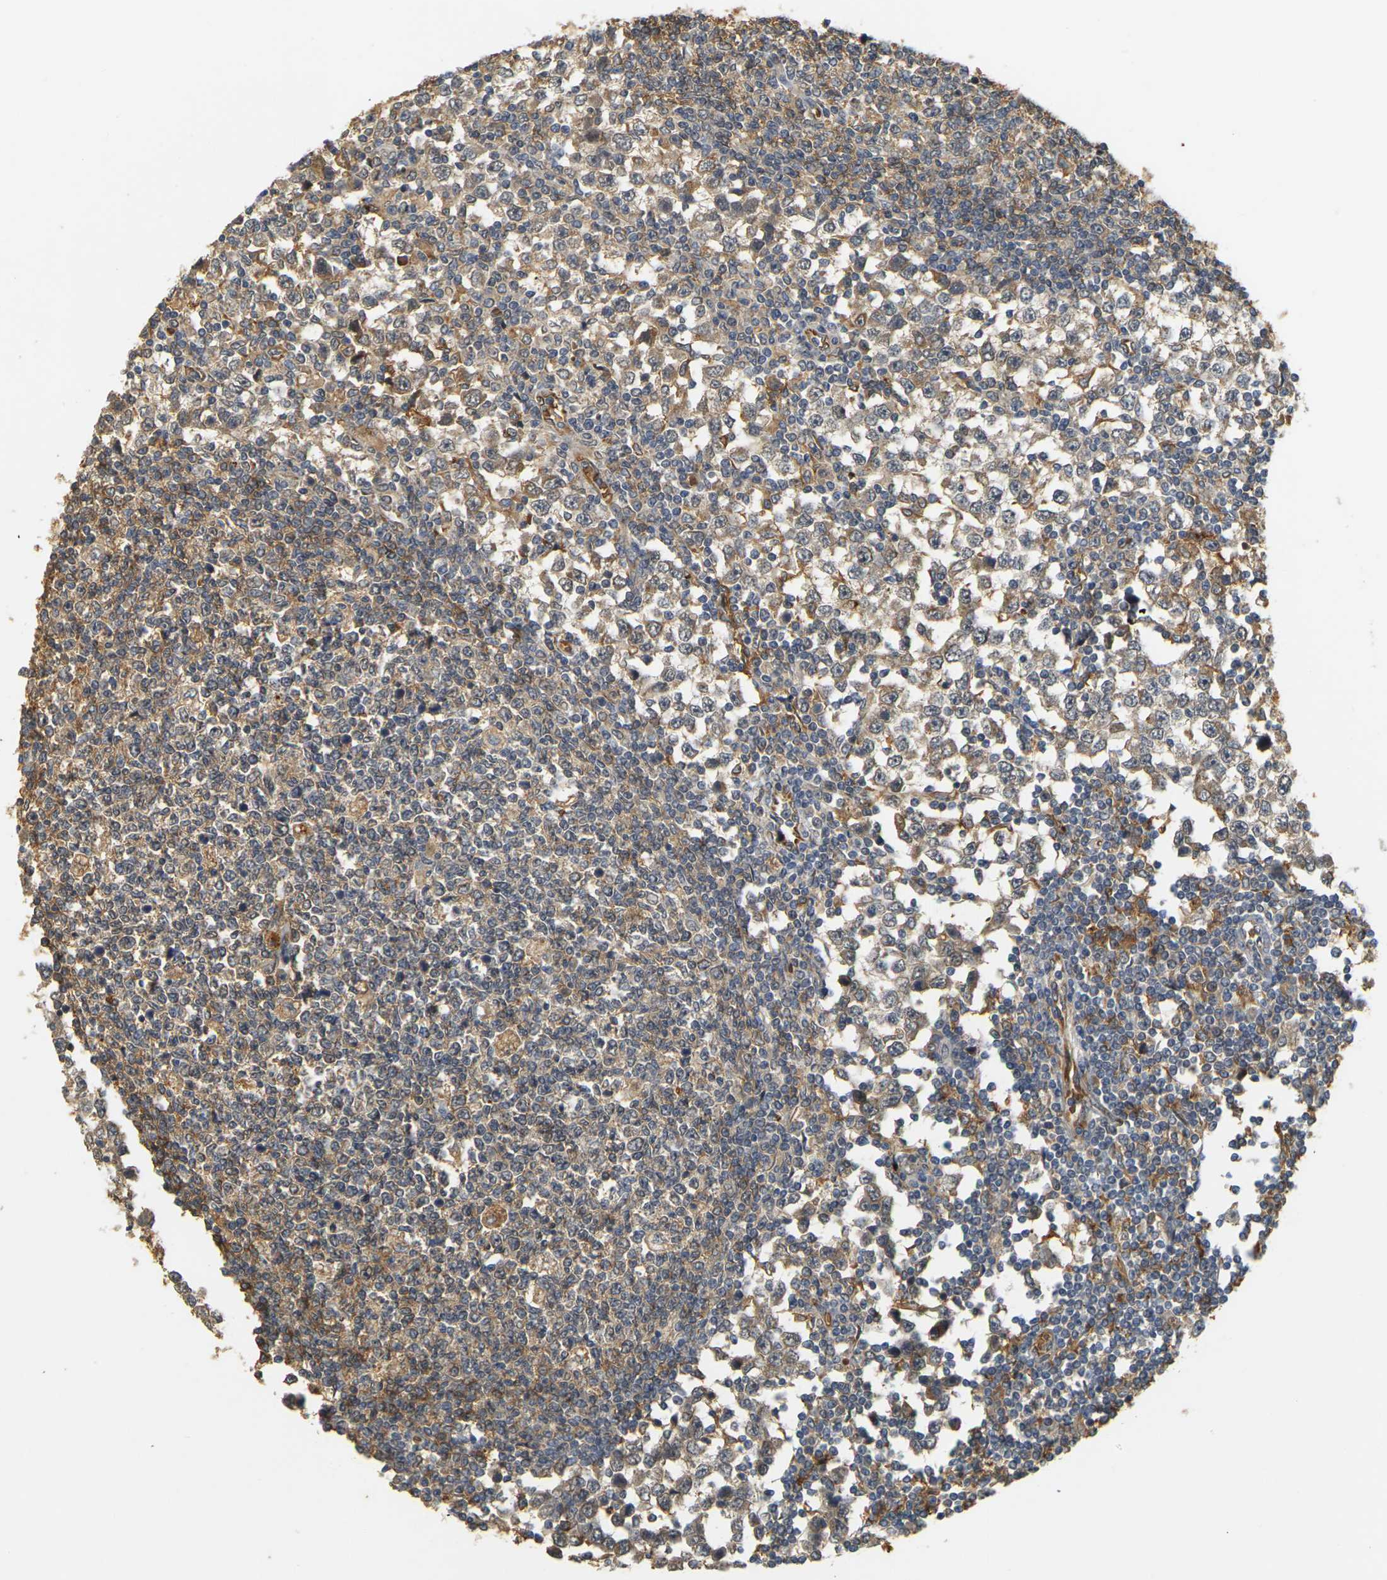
{"staining": {"intensity": "weak", "quantity": ">75%", "location": "cytoplasmic/membranous"}, "tissue": "testis cancer", "cell_type": "Tumor cells", "image_type": "cancer", "snomed": [{"axis": "morphology", "description": "Seminoma, NOS"}, {"axis": "topography", "description": "Testis"}], "caption": "High-magnification brightfield microscopy of testis cancer (seminoma) stained with DAB (3,3'-diaminobenzidine) (brown) and counterstained with hematoxylin (blue). tumor cells exhibit weak cytoplasmic/membranous staining is present in approximately>75% of cells.", "gene": "MEGF9", "patient": {"sex": "male", "age": 65}}